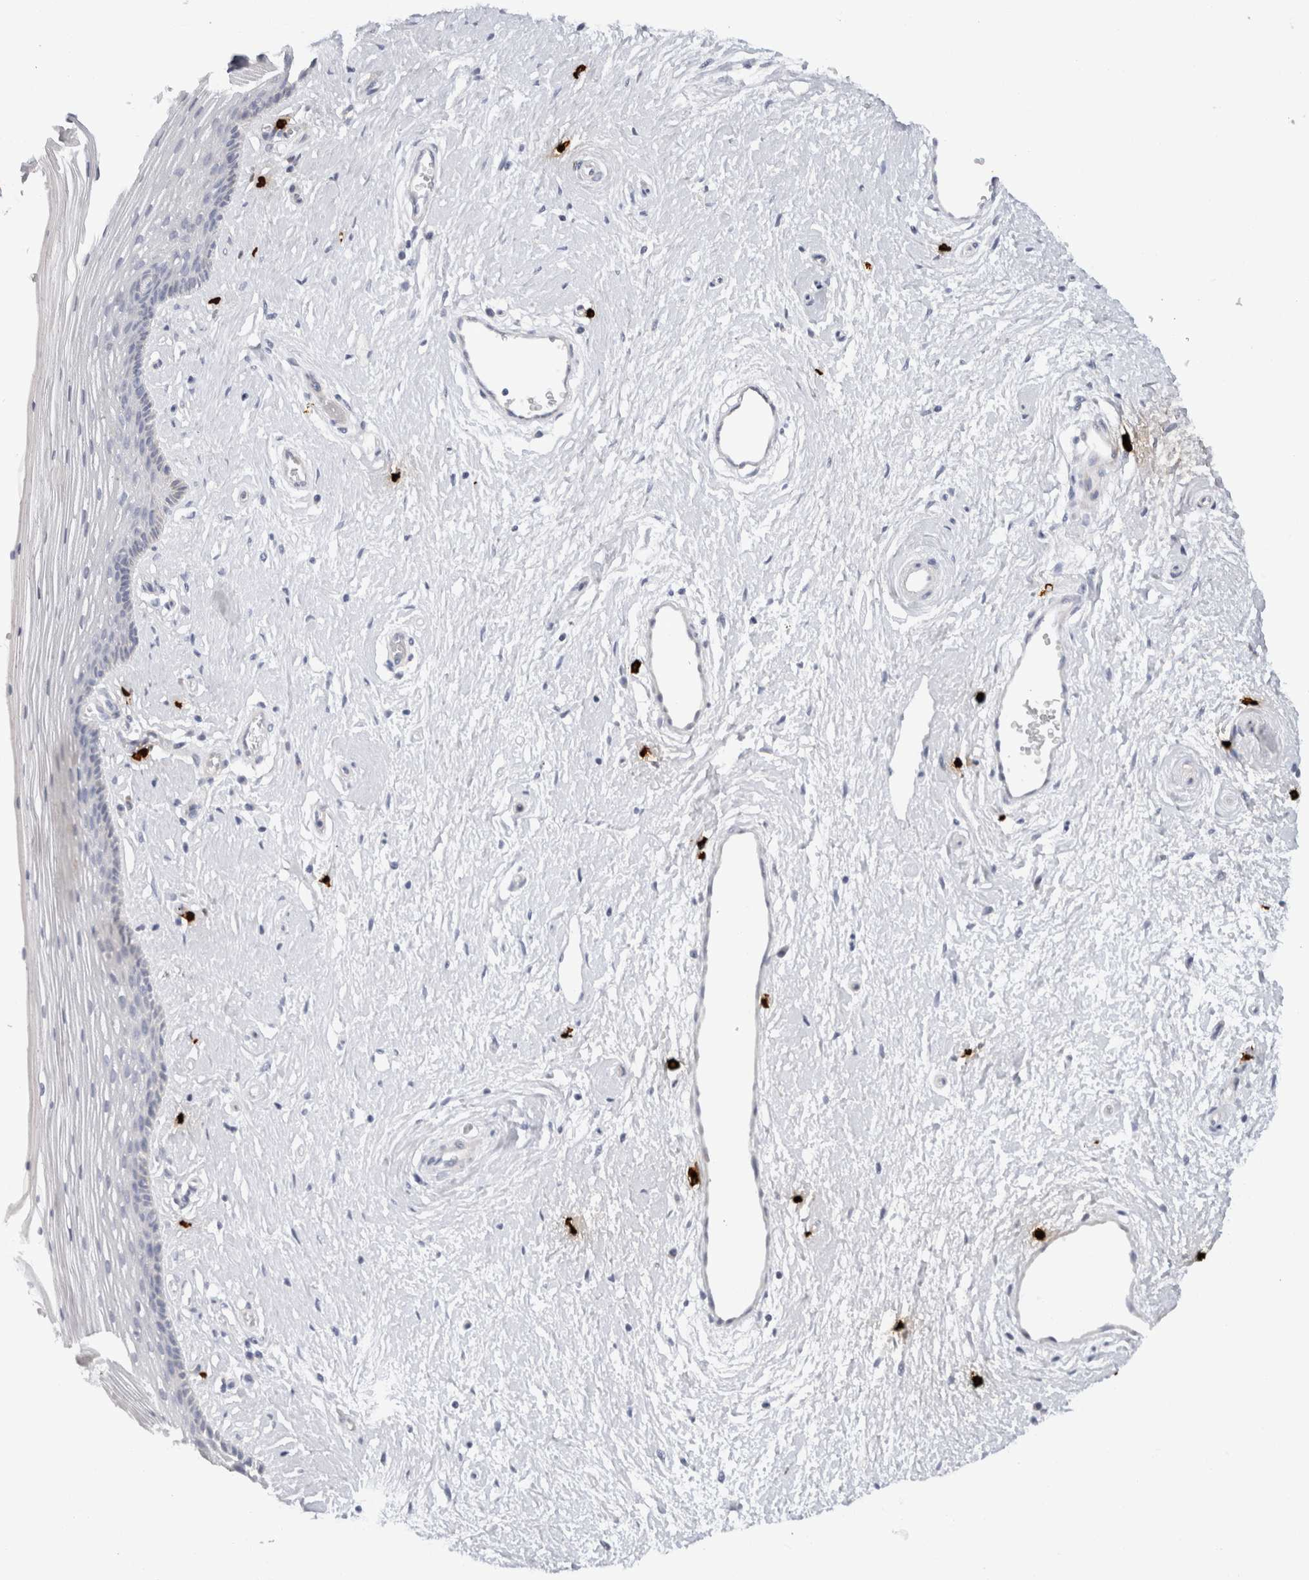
{"staining": {"intensity": "negative", "quantity": "none", "location": "none"}, "tissue": "vagina", "cell_type": "Squamous epithelial cells", "image_type": "normal", "snomed": [{"axis": "morphology", "description": "Normal tissue, NOS"}, {"axis": "topography", "description": "Vagina"}], "caption": "Immunohistochemical staining of normal vagina exhibits no significant expression in squamous epithelial cells. The staining was performed using DAB to visualize the protein expression in brown, while the nuclei were stained in blue with hematoxylin (Magnification: 20x).", "gene": "SPINK2", "patient": {"sex": "female", "age": 46}}